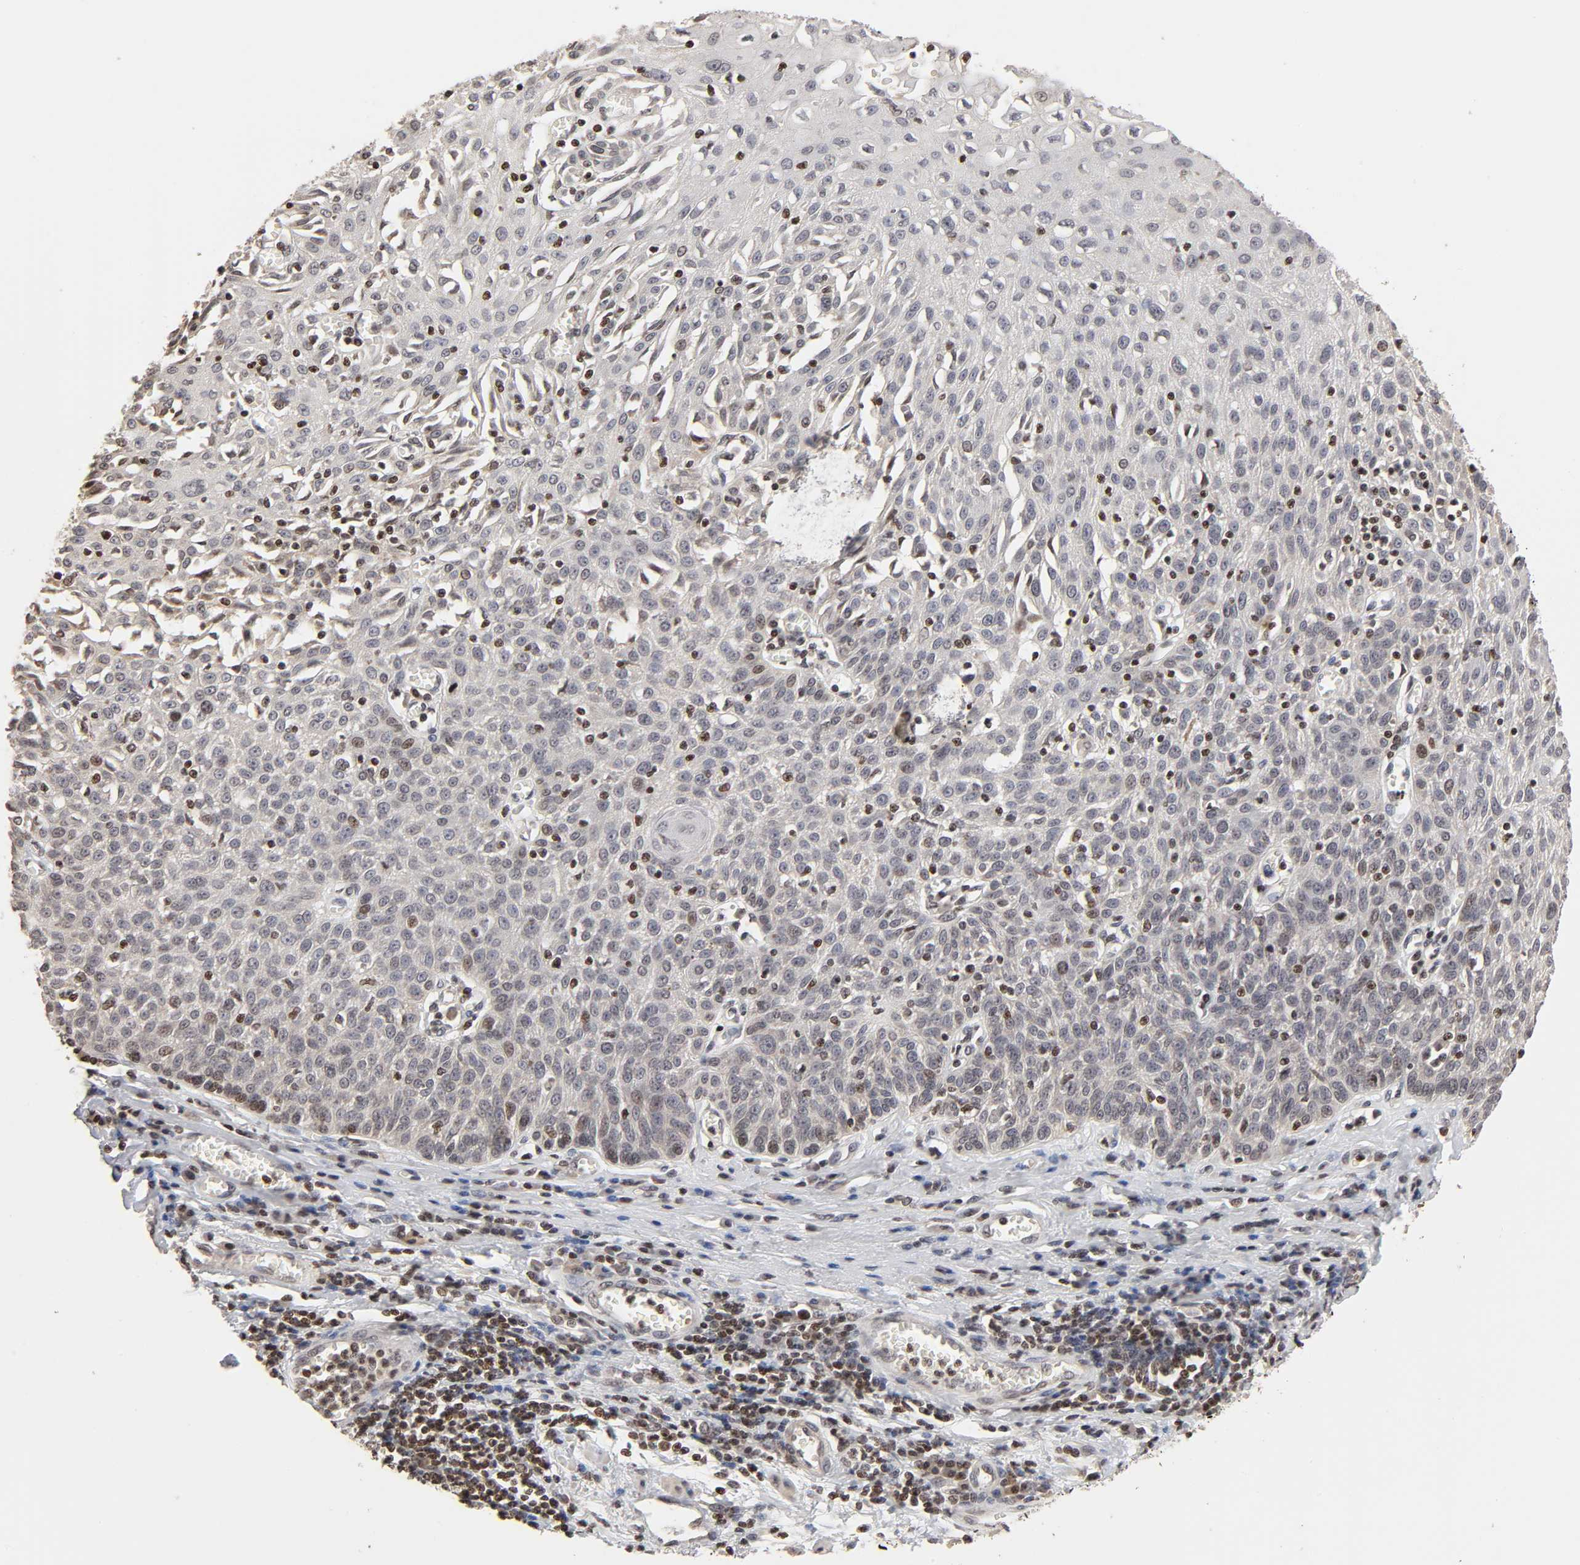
{"staining": {"intensity": "moderate", "quantity": "<25%", "location": "nuclear"}, "tissue": "esophagus", "cell_type": "Squamous epithelial cells", "image_type": "normal", "snomed": [{"axis": "morphology", "description": "Normal tissue, NOS"}, {"axis": "morphology", "description": "Squamous cell carcinoma, NOS"}, {"axis": "topography", "description": "Esophagus"}], "caption": "Esophagus stained for a protein (brown) shows moderate nuclear positive staining in about <25% of squamous epithelial cells.", "gene": "ZNF473", "patient": {"sex": "male", "age": 65}}